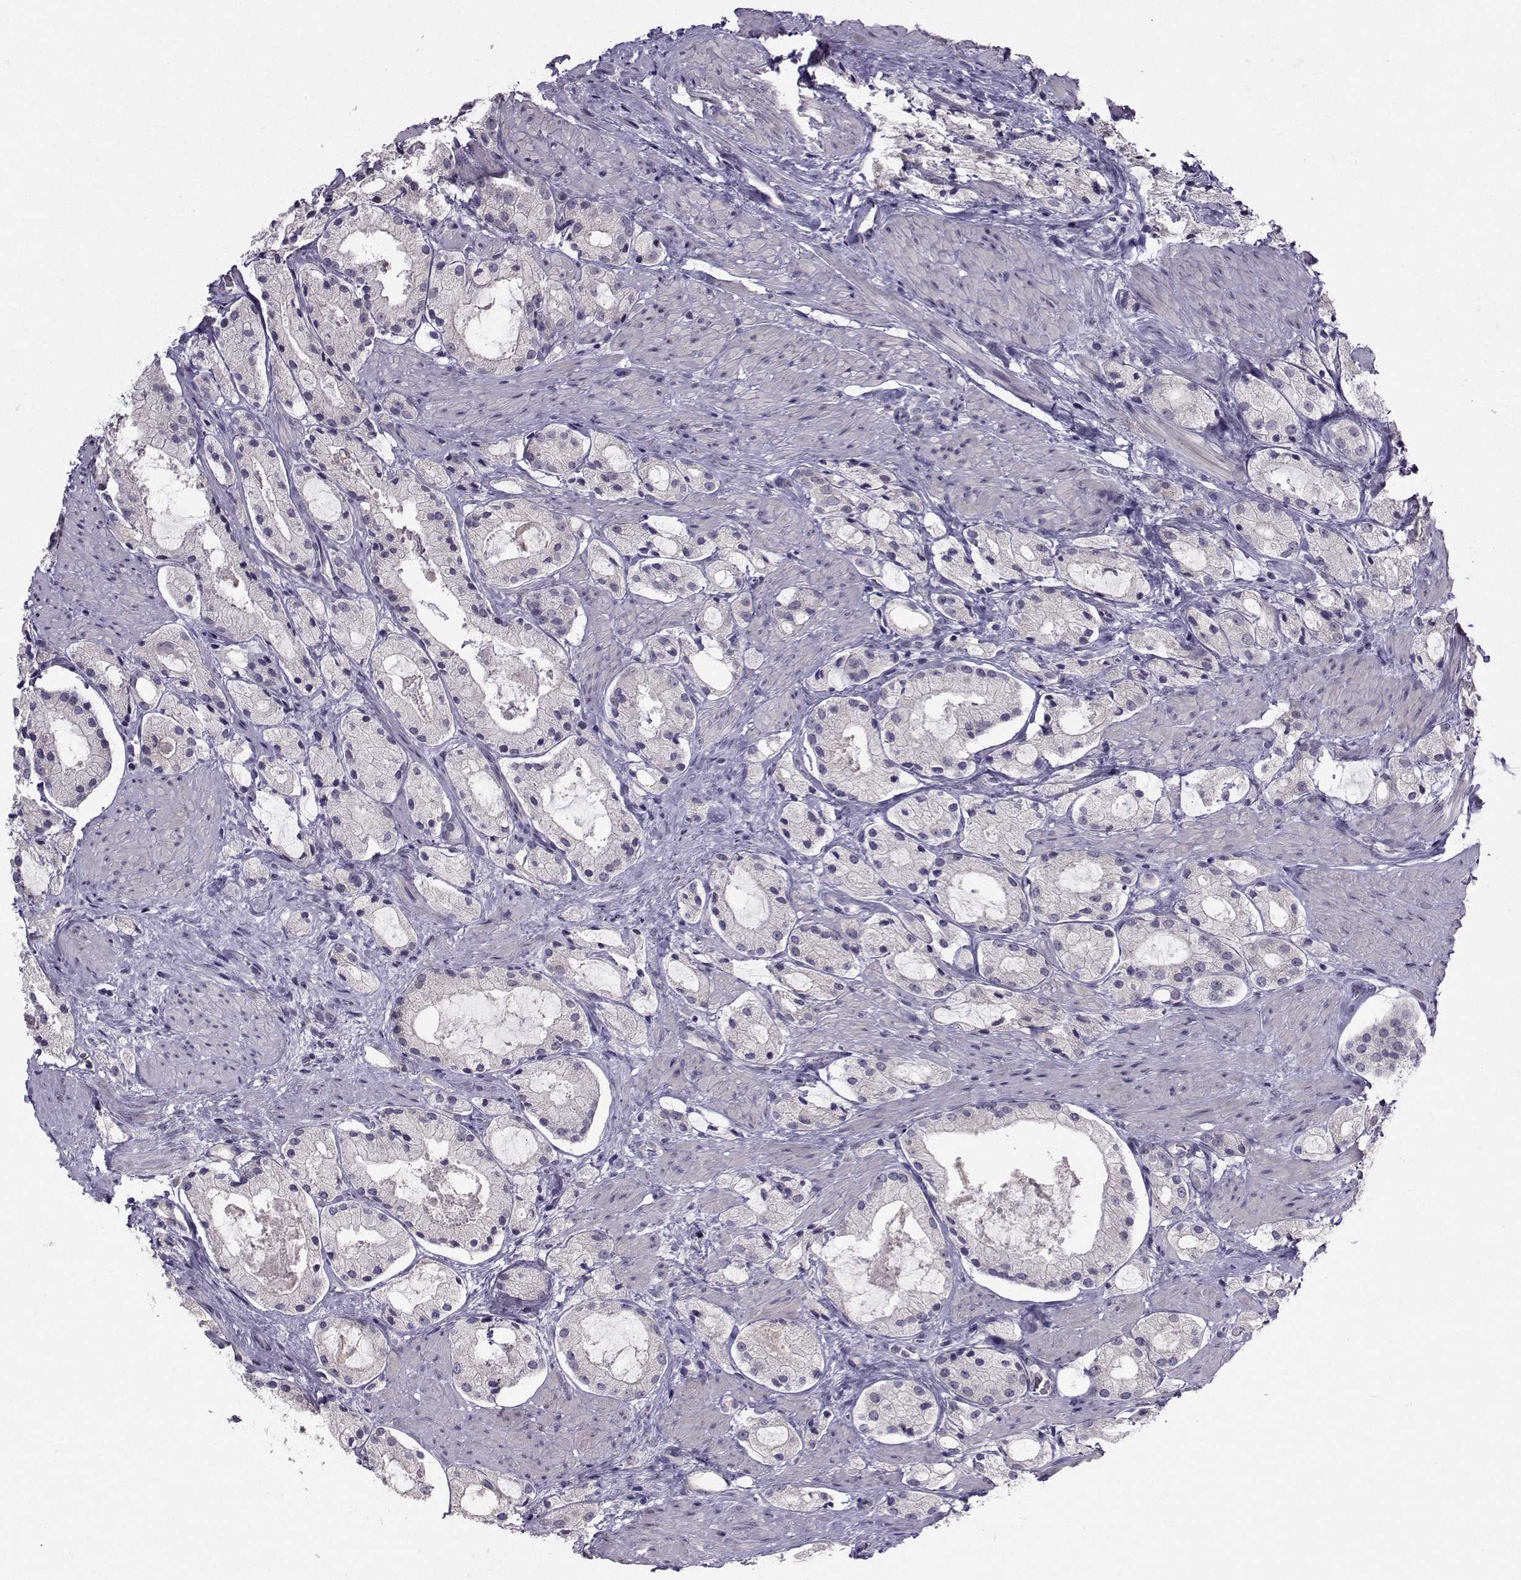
{"staining": {"intensity": "negative", "quantity": "none", "location": "none"}, "tissue": "prostate cancer", "cell_type": "Tumor cells", "image_type": "cancer", "snomed": [{"axis": "morphology", "description": "Adenocarcinoma, NOS"}, {"axis": "morphology", "description": "Adenocarcinoma, High grade"}, {"axis": "topography", "description": "Prostate"}], "caption": "High magnification brightfield microscopy of prostate cancer stained with DAB (brown) and counterstained with hematoxylin (blue): tumor cells show no significant staining. Nuclei are stained in blue.", "gene": "LIN28A", "patient": {"sex": "male", "age": 64}}